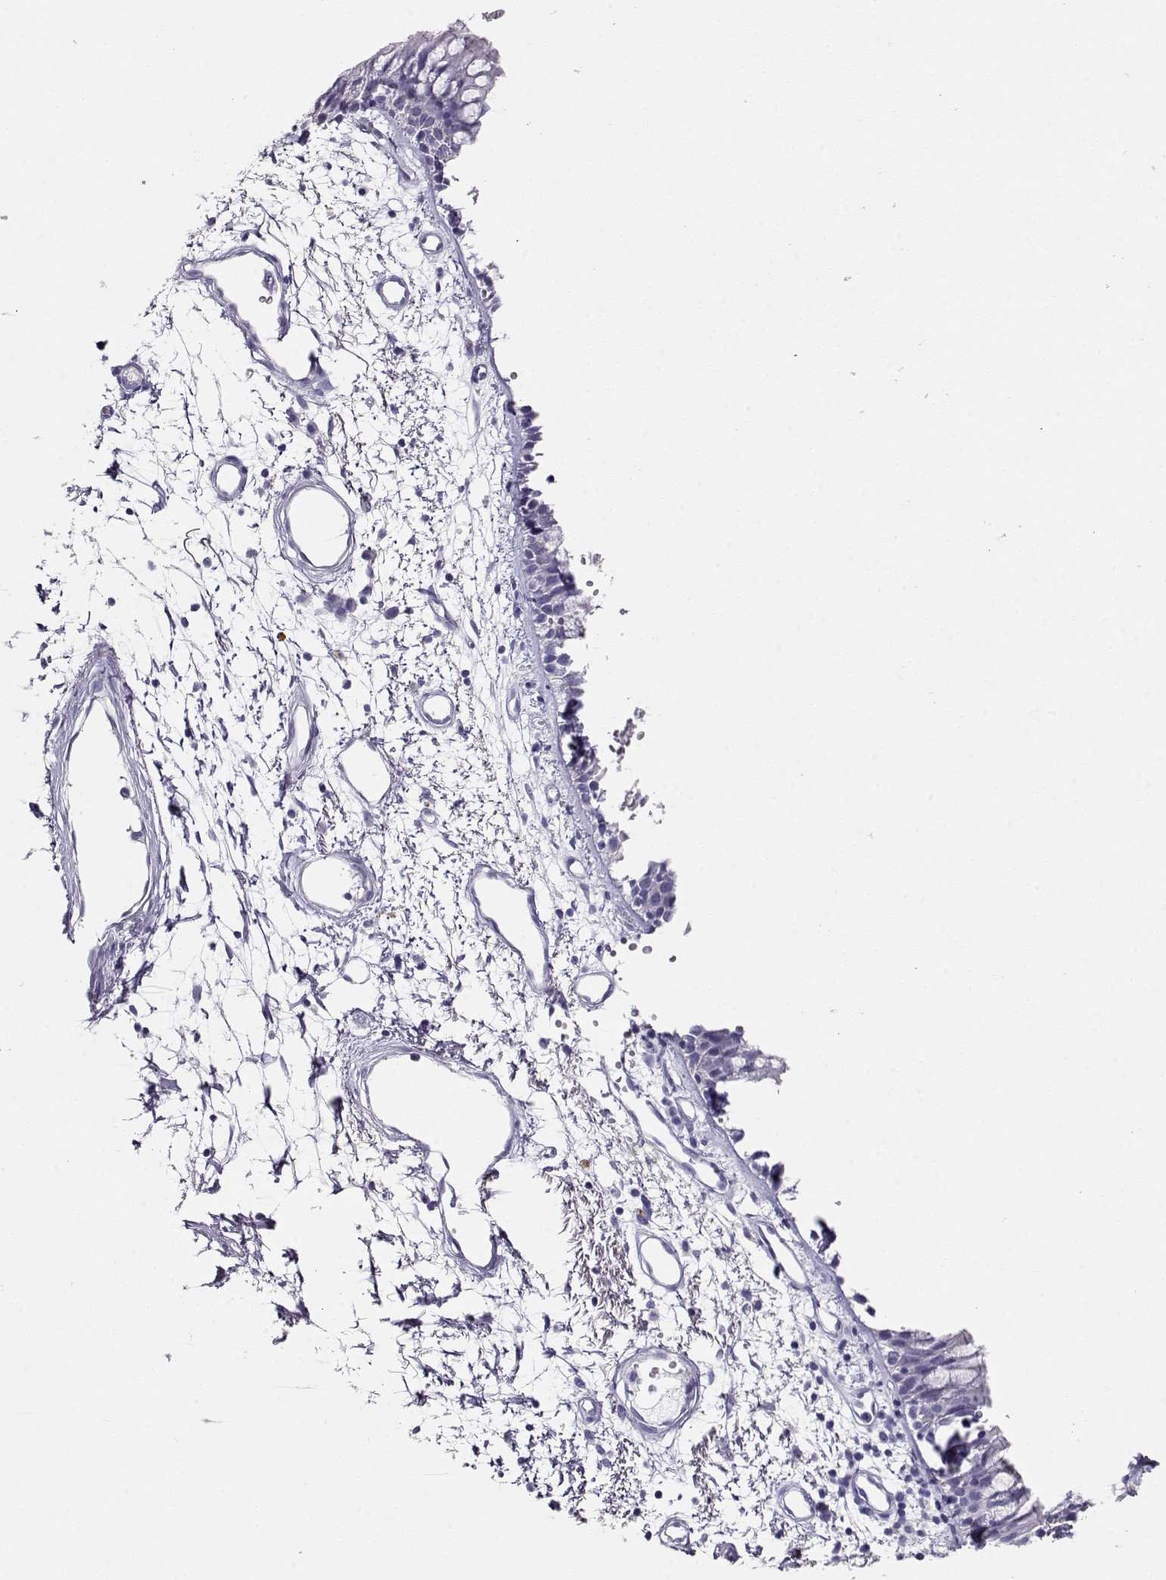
{"staining": {"intensity": "negative", "quantity": "none", "location": "none"}, "tissue": "bronchus", "cell_type": "Respiratory epithelial cells", "image_type": "normal", "snomed": [{"axis": "morphology", "description": "Normal tissue, NOS"}, {"axis": "morphology", "description": "Squamous cell carcinoma, NOS"}, {"axis": "topography", "description": "Cartilage tissue"}, {"axis": "topography", "description": "Bronchus"}, {"axis": "topography", "description": "Lung"}], "caption": "Respiratory epithelial cells are negative for brown protein staining in unremarkable bronchus. (Immunohistochemistry (ihc), brightfield microscopy, high magnification).", "gene": "CRX", "patient": {"sex": "male", "age": 66}}